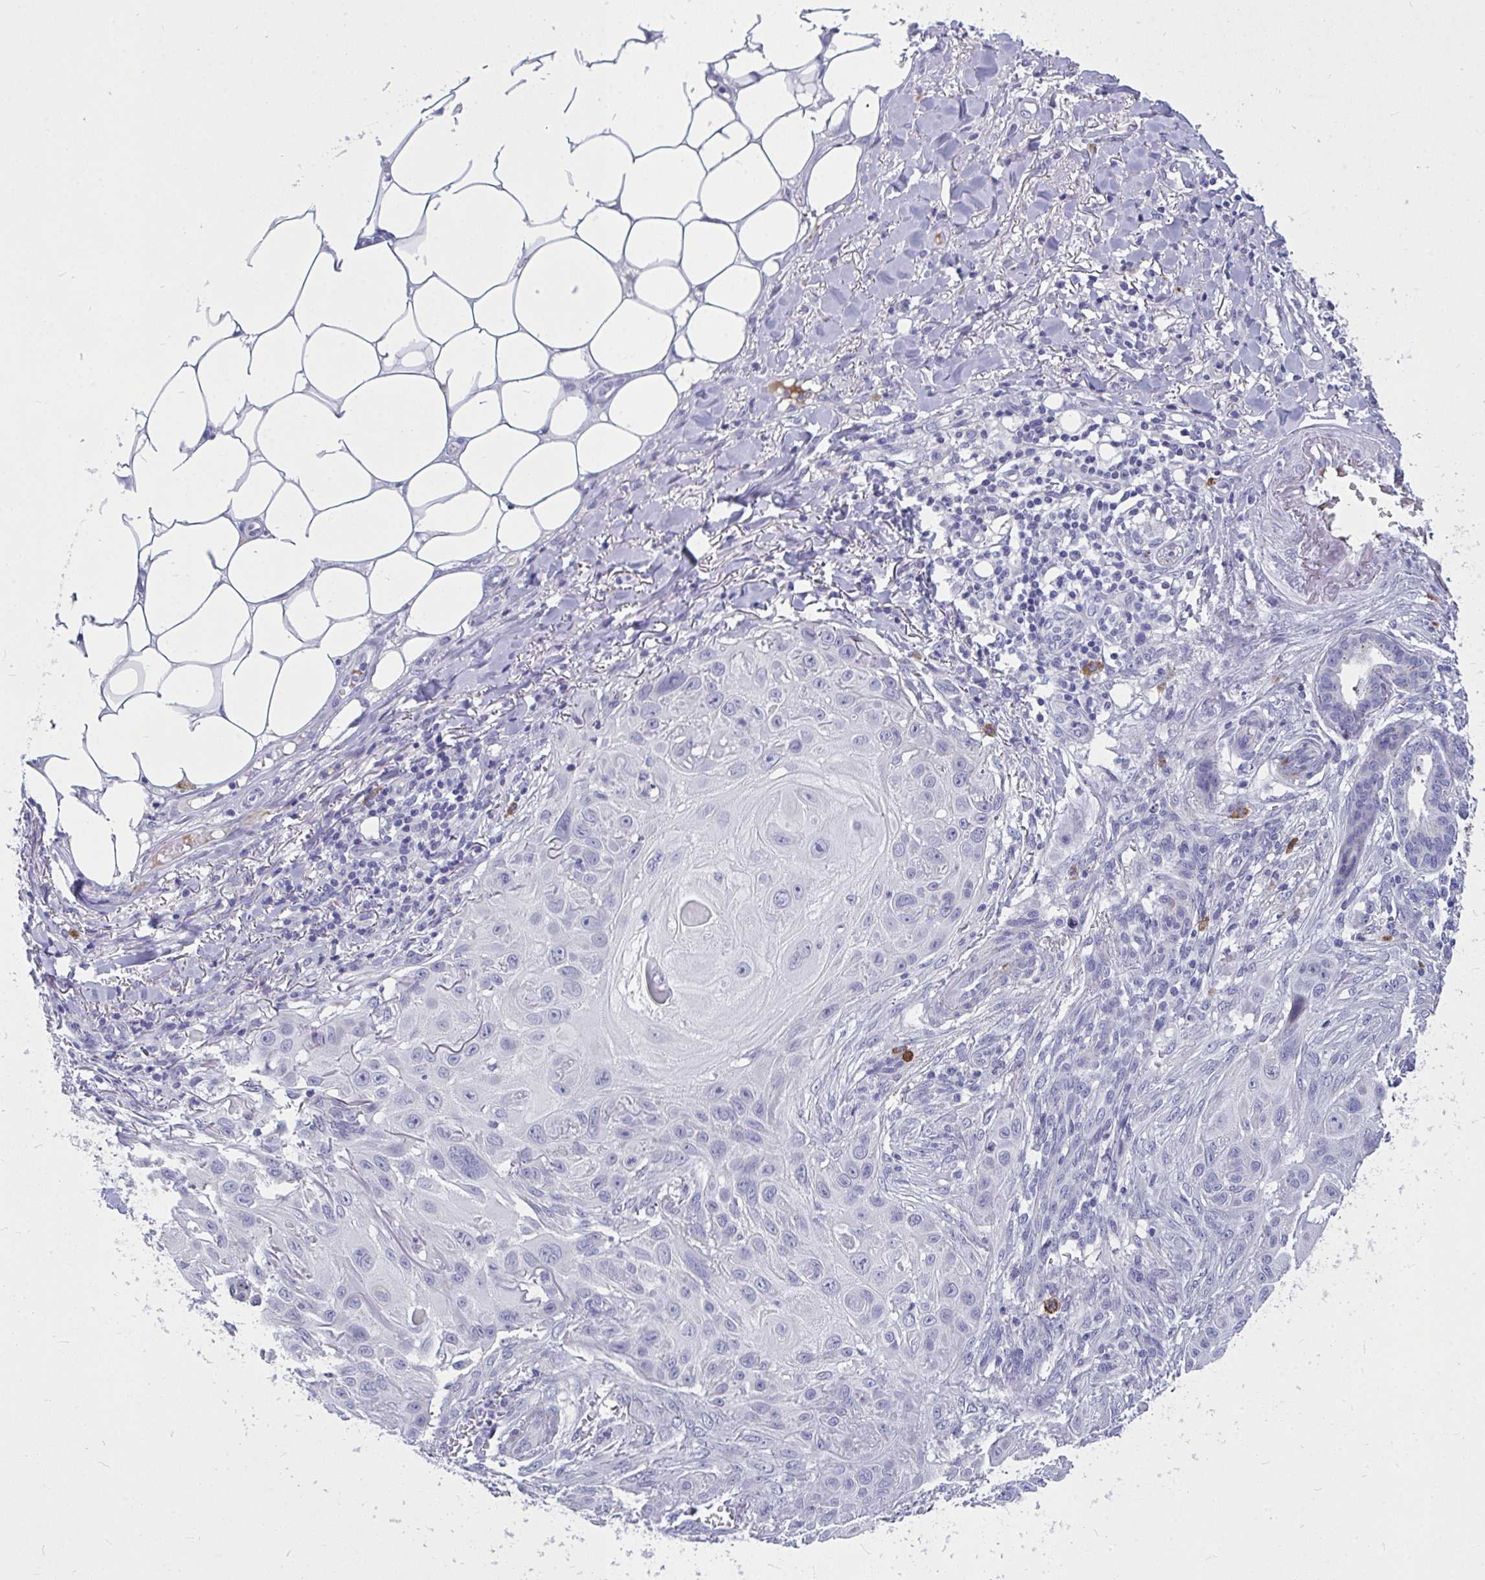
{"staining": {"intensity": "negative", "quantity": "none", "location": "none"}, "tissue": "skin cancer", "cell_type": "Tumor cells", "image_type": "cancer", "snomed": [{"axis": "morphology", "description": "Squamous cell carcinoma, NOS"}, {"axis": "topography", "description": "Skin"}], "caption": "Tumor cells are negative for protein expression in human skin cancer.", "gene": "TSBP1", "patient": {"sex": "female", "age": 91}}